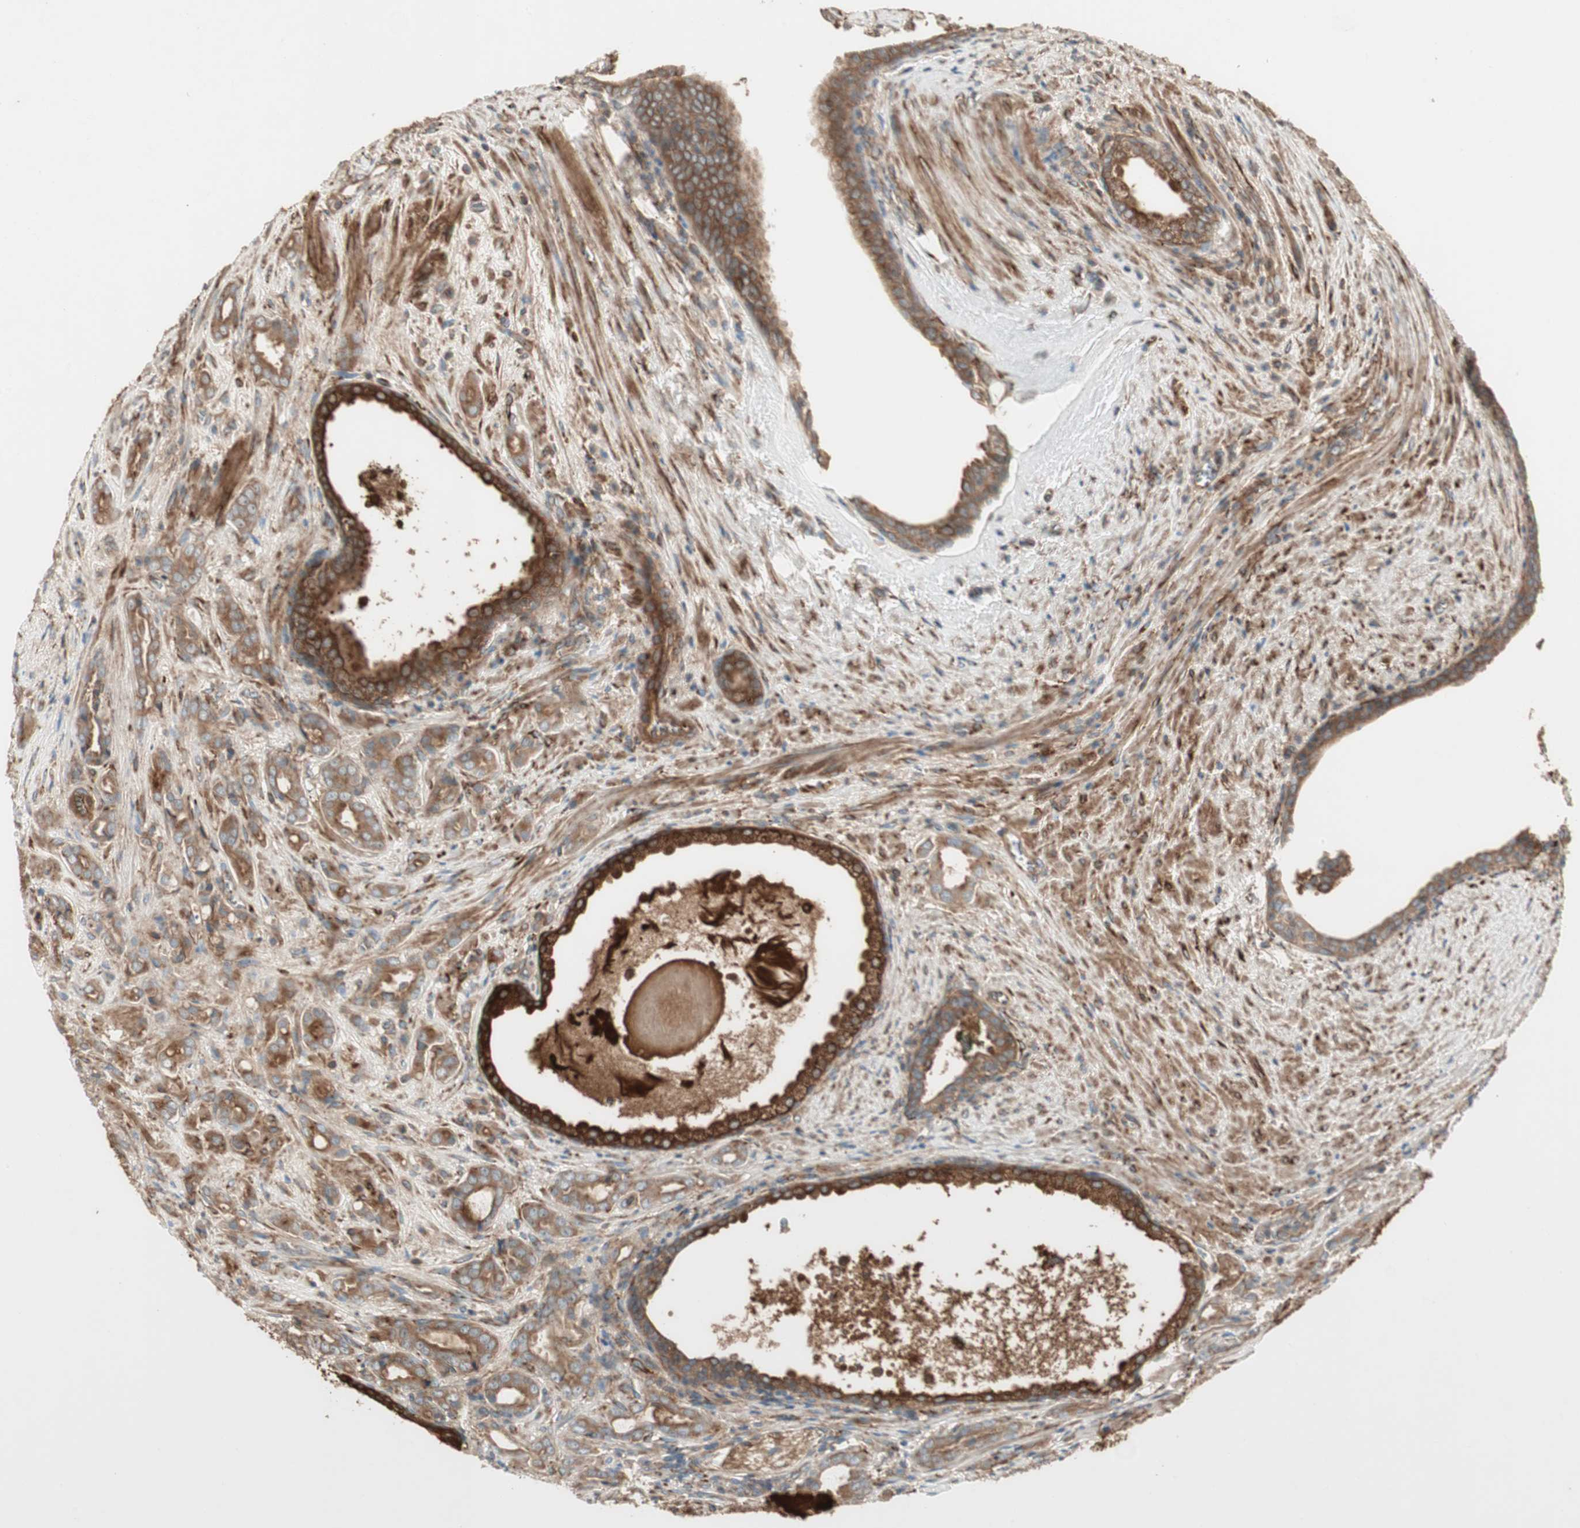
{"staining": {"intensity": "moderate", "quantity": ">75%", "location": "cytoplasmic/membranous"}, "tissue": "prostate cancer", "cell_type": "Tumor cells", "image_type": "cancer", "snomed": [{"axis": "morphology", "description": "Adenocarcinoma, High grade"}, {"axis": "topography", "description": "Prostate"}], "caption": "Immunohistochemical staining of prostate cancer reveals moderate cytoplasmic/membranous protein positivity in about >75% of tumor cells.", "gene": "PRKG1", "patient": {"sex": "male", "age": 64}}